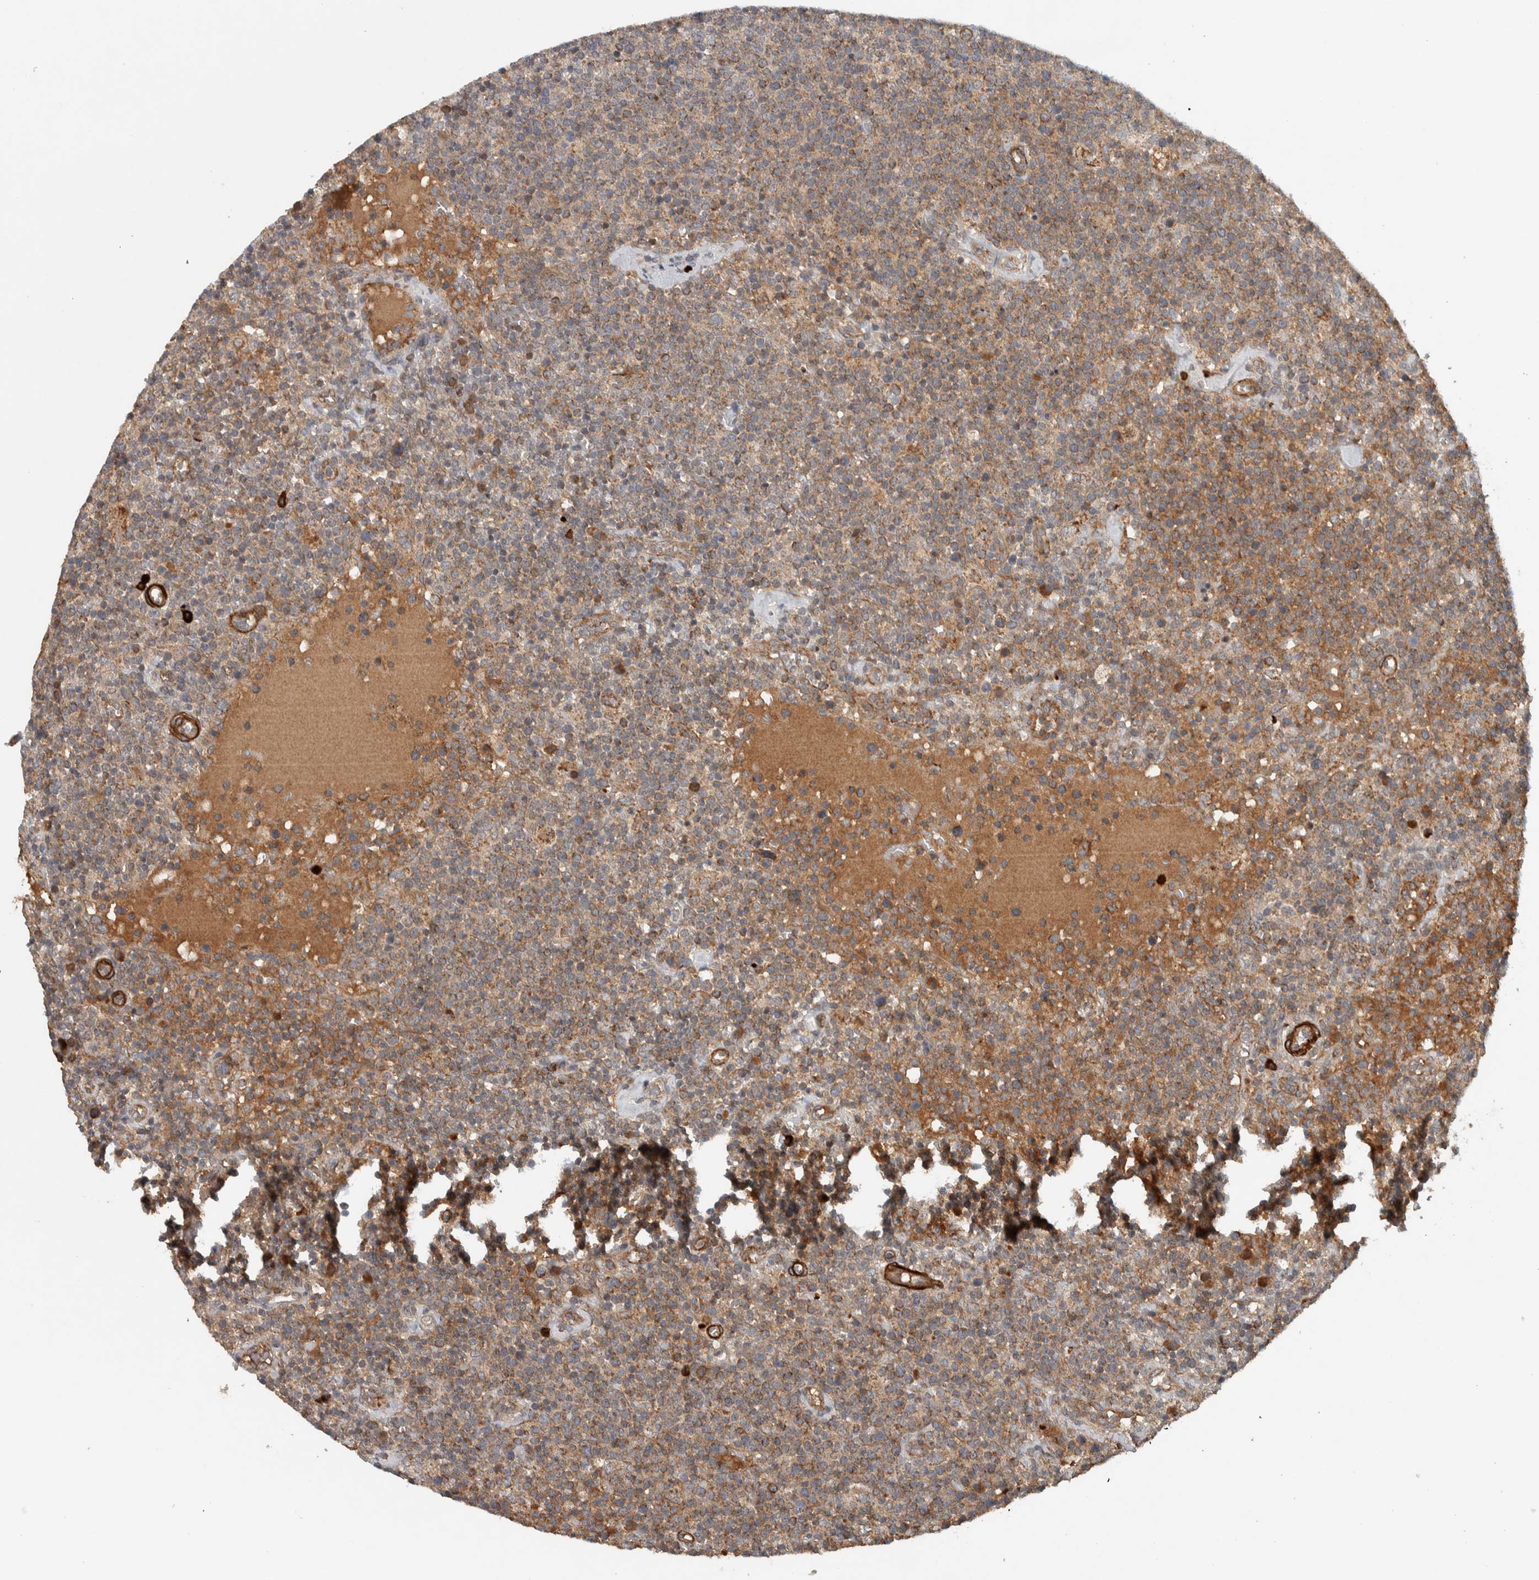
{"staining": {"intensity": "moderate", "quantity": ">75%", "location": "cytoplasmic/membranous"}, "tissue": "lymphoma", "cell_type": "Tumor cells", "image_type": "cancer", "snomed": [{"axis": "morphology", "description": "Malignant lymphoma, non-Hodgkin's type, High grade"}, {"axis": "topography", "description": "Lymph node"}], "caption": "Tumor cells exhibit moderate cytoplasmic/membranous staining in approximately >75% of cells in lymphoma.", "gene": "LBHD1", "patient": {"sex": "male", "age": 61}}